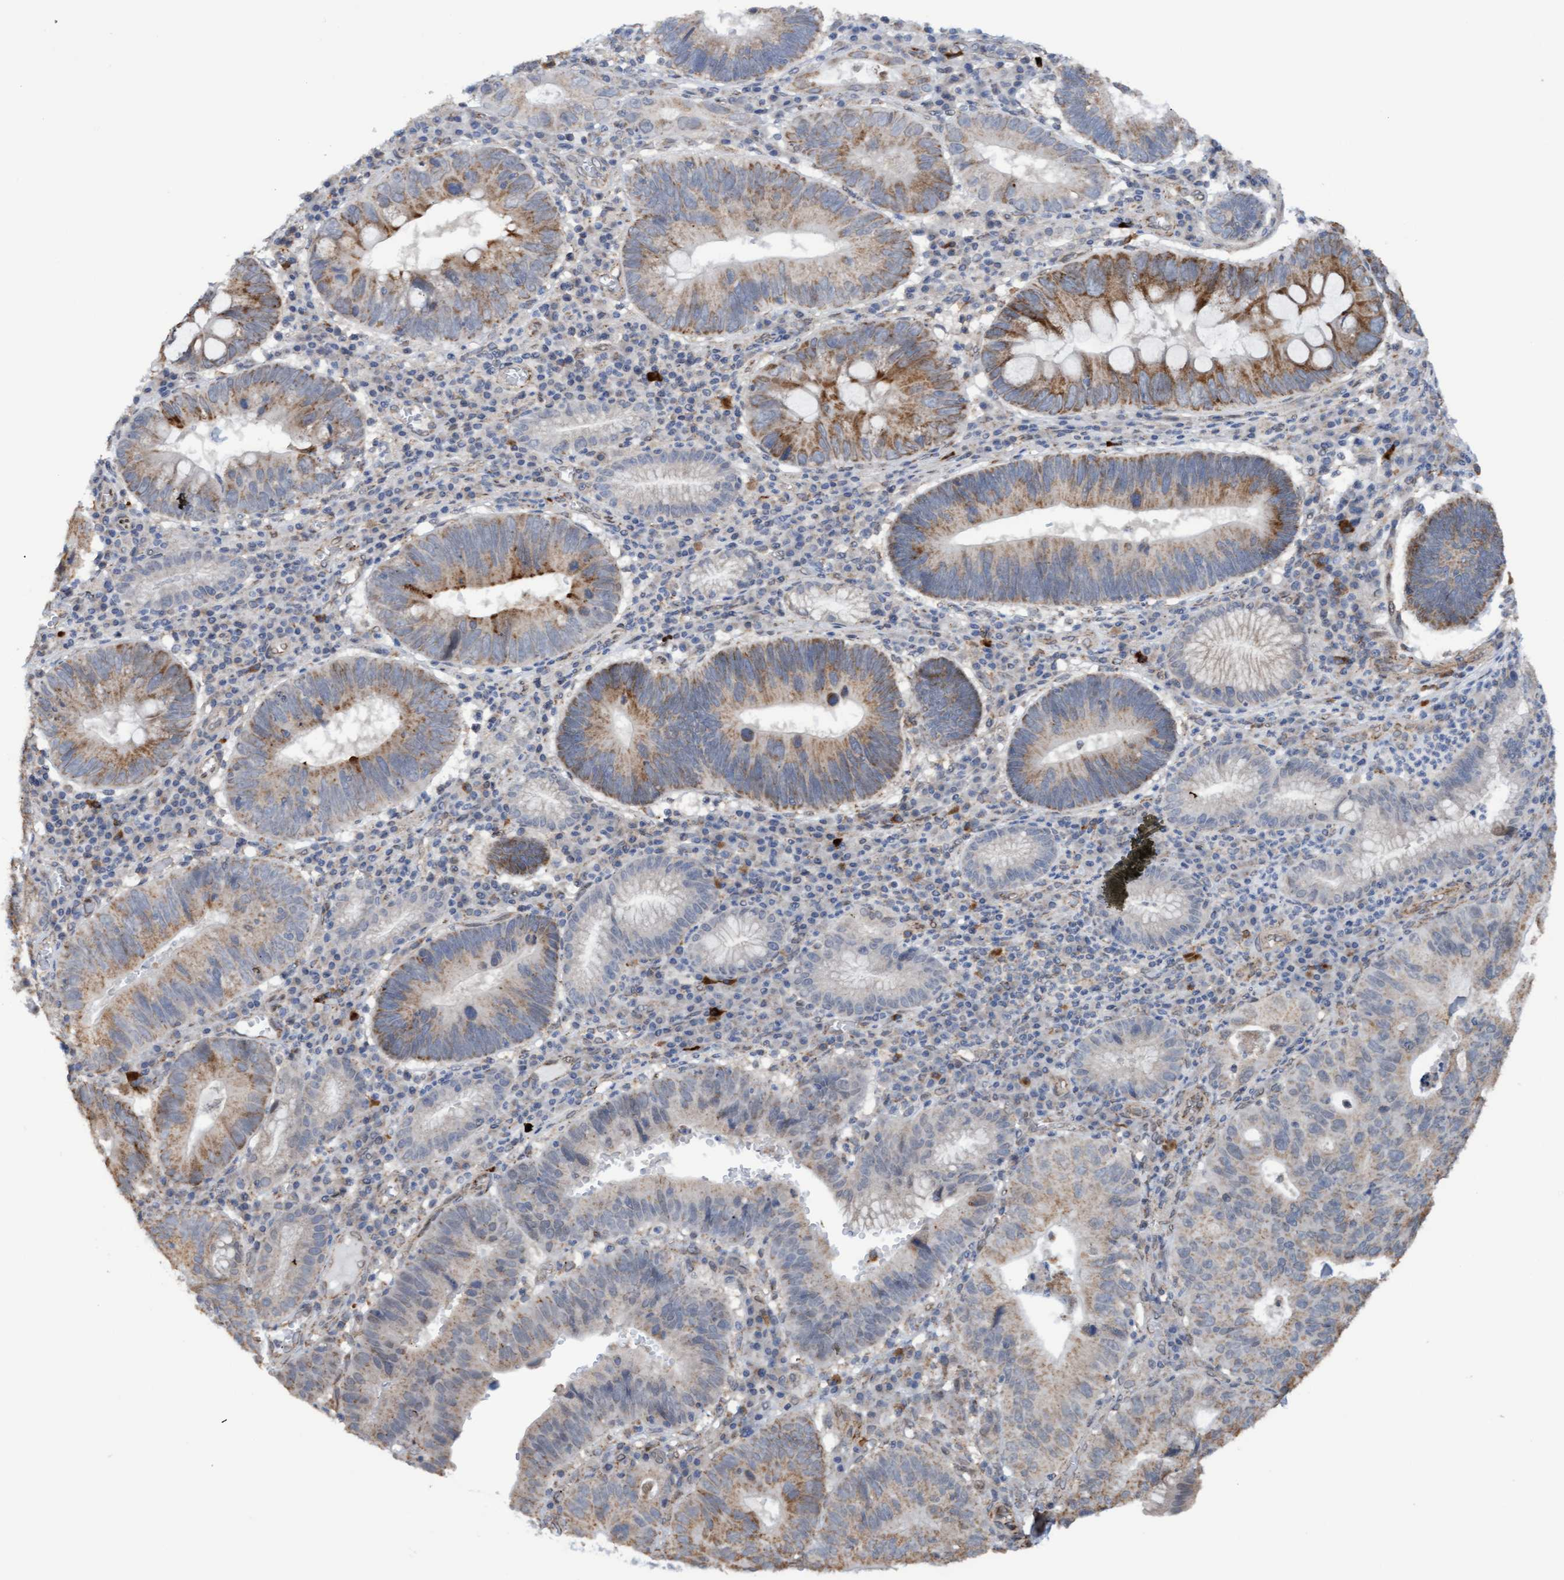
{"staining": {"intensity": "moderate", "quantity": "25%-75%", "location": "cytoplasmic/membranous"}, "tissue": "stomach cancer", "cell_type": "Tumor cells", "image_type": "cancer", "snomed": [{"axis": "morphology", "description": "Adenocarcinoma, NOS"}, {"axis": "topography", "description": "Stomach"}], "caption": "Stomach adenocarcinoma stained for a protein (brown) displays moderate cytoplasmic/membranous positive expression in about 25%-75% of tumor cells.", "gene": "MGLL", "patient": {"sex": "male", "age": 59}}